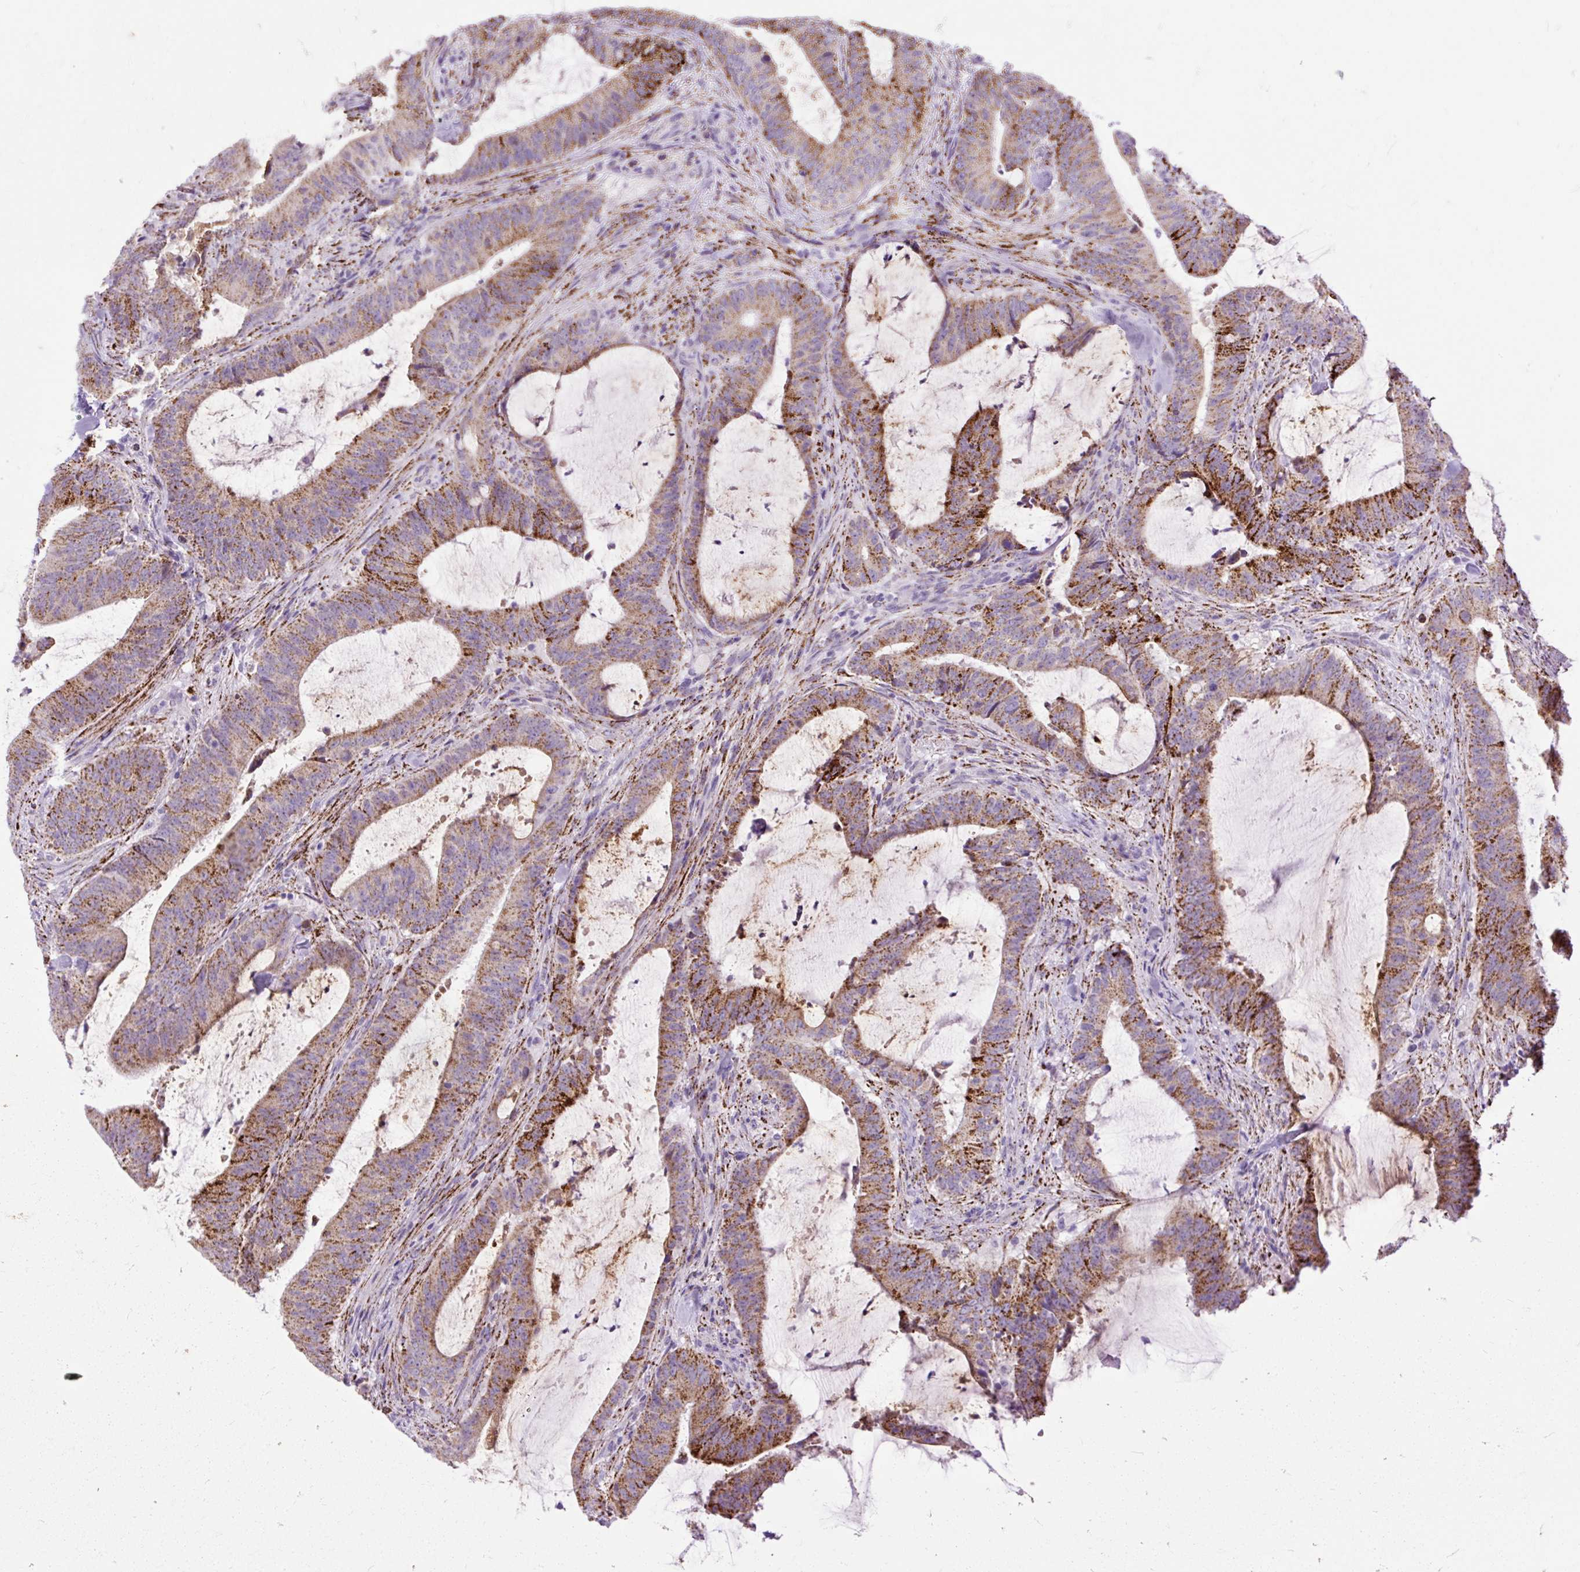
{"staining": {"intensity": "moderate", "quantity": ">75%", "location": "cytoplasmic/membranous"}, "tissue": "colorectal cancer", "cell_type": "Tumor cells", "image_type": "cancer", "snomed": [{"axis": "morphology", "description": "Adenocarcinoma, NOS"}, {"axis": "topography", "description": "Colon"}], "caption": "This is an image of immunohistochemistry (IHC) staining of adenocarcinoma (colorectal), which shows moderate expression in the cytoplasmic/membranous of tumor cells.", "gene": "ZNF256", "patient": {"sex": "female", "age": 43}}